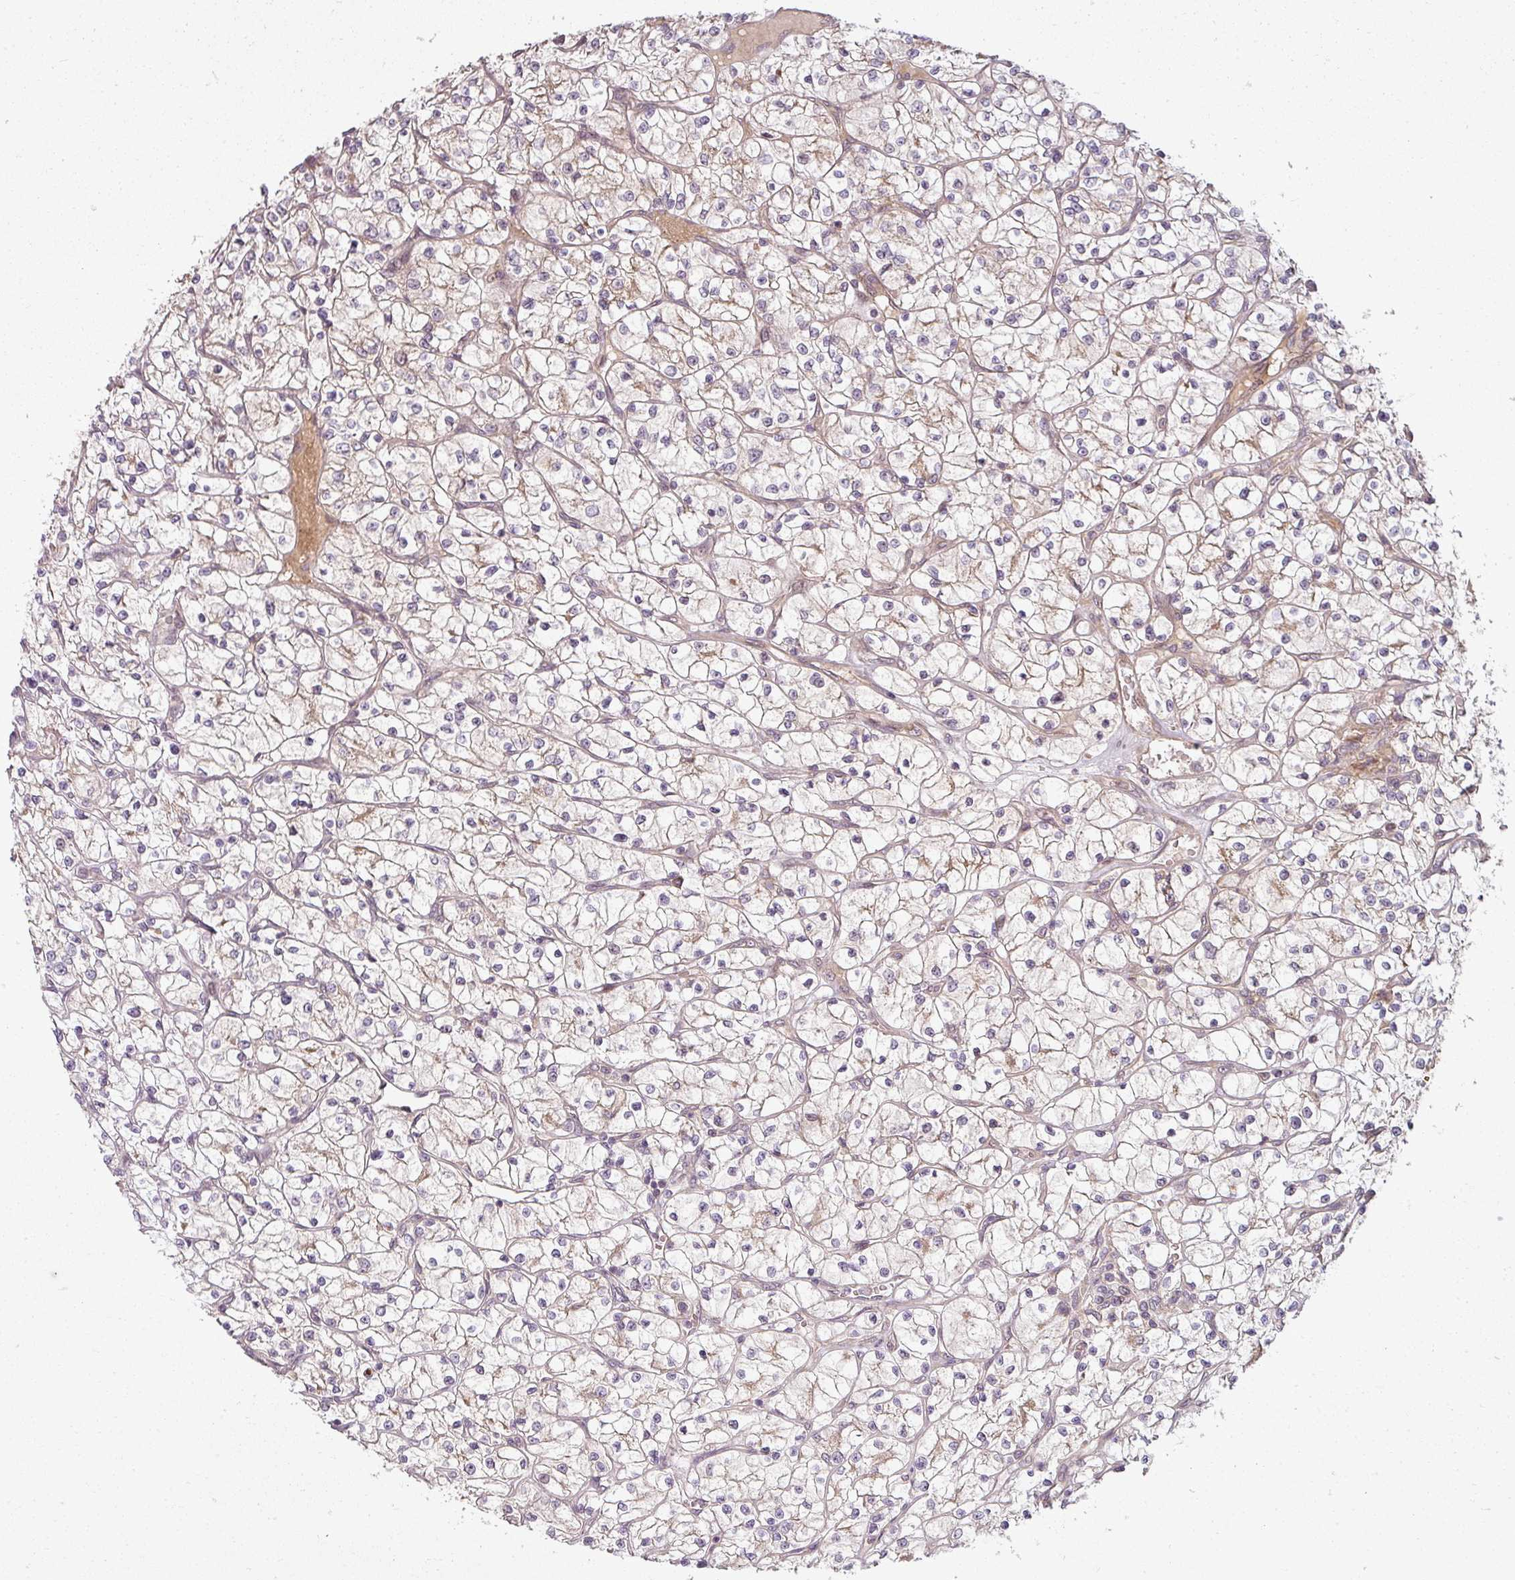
{"staining": {"intensity": "weak", "quantity": "25%-75%", "location": "cytoplasmic/membranous"}, "tissue": "renal cancer", "cell_type": "Tumor cells", "image_type": "cancer", "snomed": [{"axis": "morphology", "description": "Adenocarcinoma, NOS"}, {"axis": "topography", "description": "Kidney"}], "caption": "Protein staining demonstrates weak cytoplasmic/membranous positivity in about 25%-75% of tumor cells in renal adenocarcinoma.", "gene": "RNF31", "patient": {"sex": "female", "age": 64}}